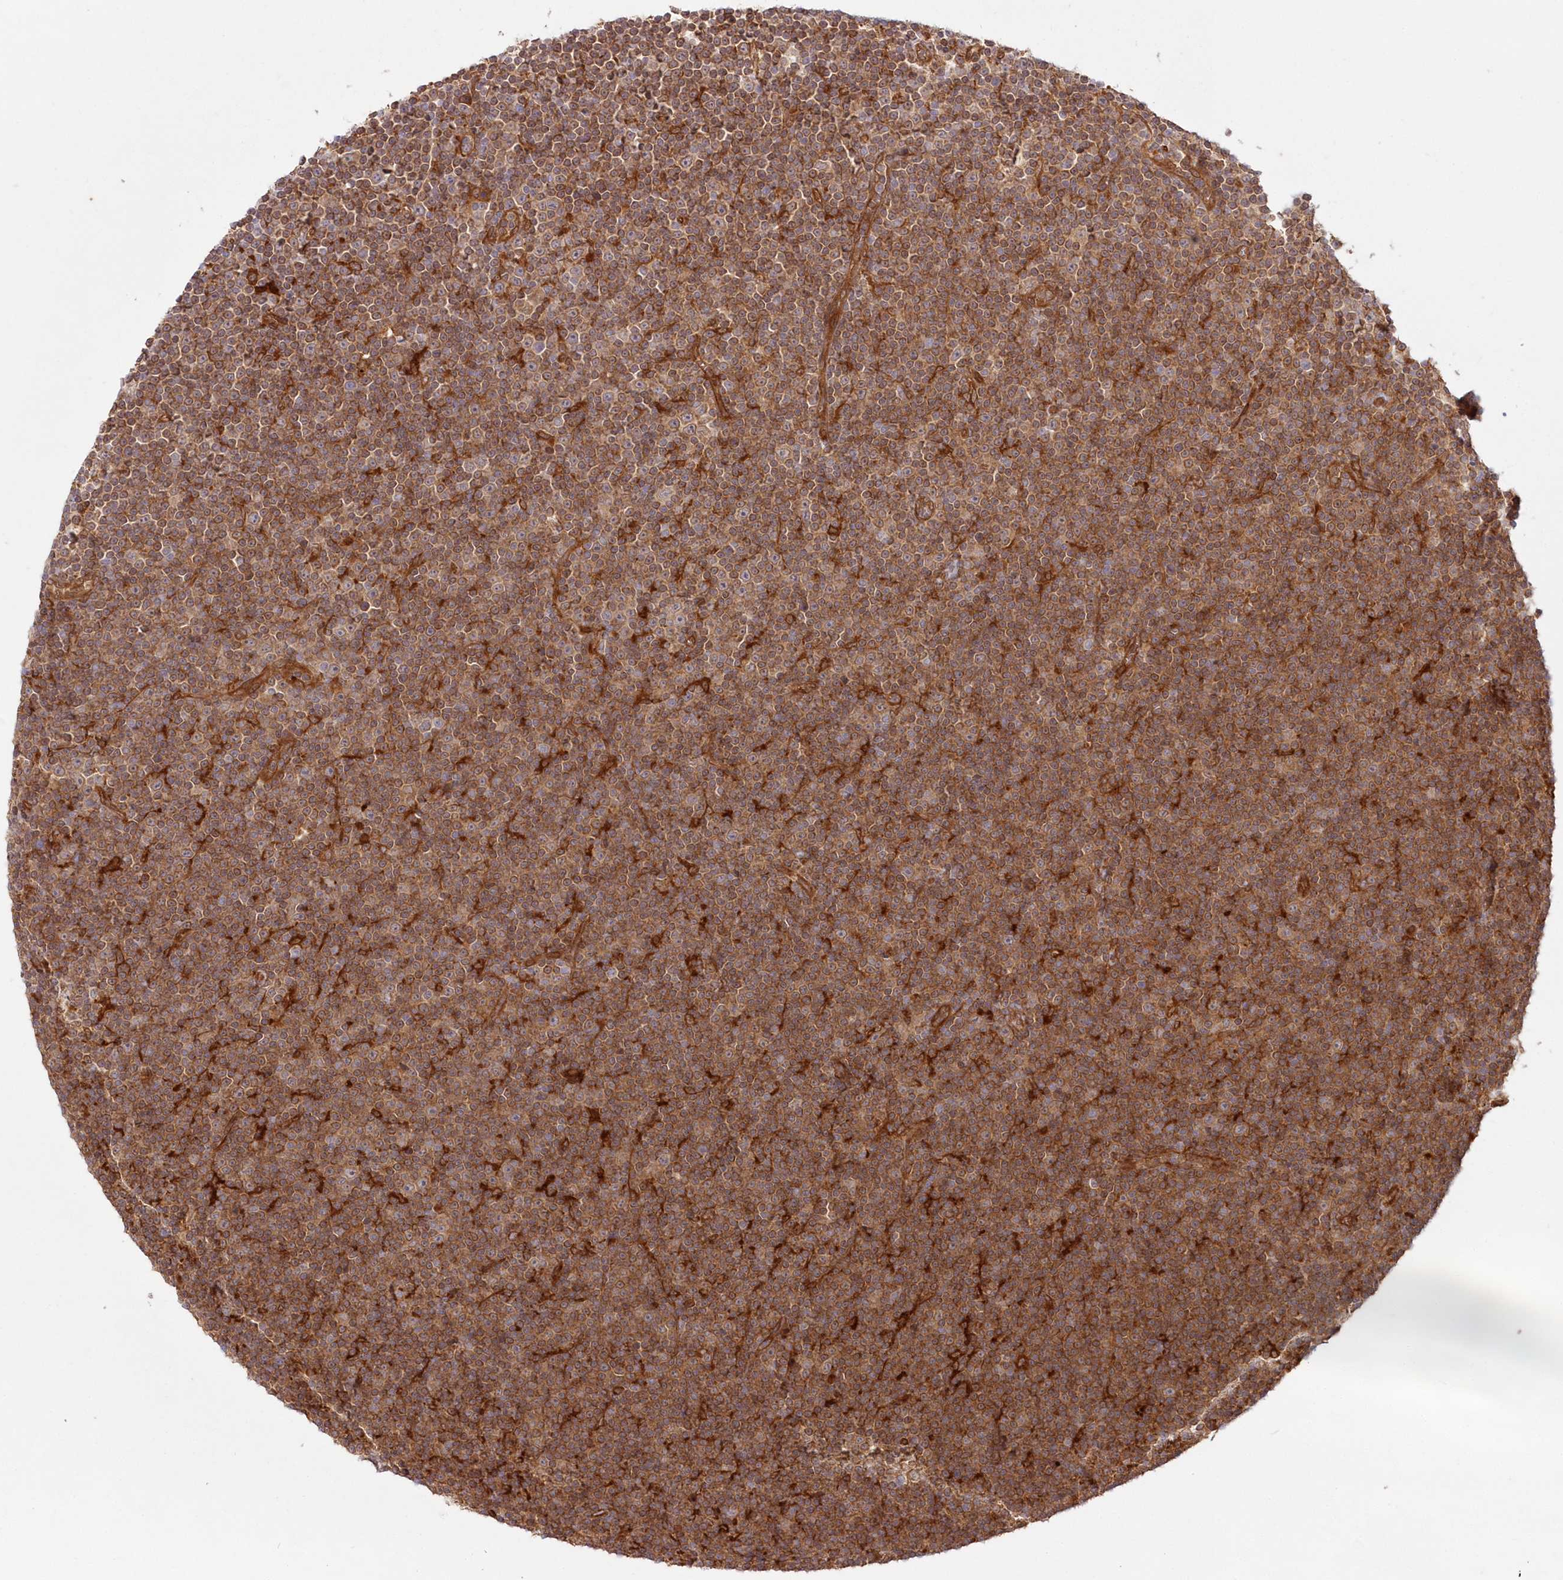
{"staining": {"intensity": "moderate", "quantity": ">75%", "location": "cytoplasmic/membranous"}, "tissue": "lymphoma", "cell_type": "Tumor cells", "image_type": "cancer", "snomed": [{"axis": "morphology", "description": "Malignant lymphoma, non-Hodgkin's type, Low grade"}, {"axis": "topography", "description": "Lymph node"}], "caption": "High-power microscopy captured an immunohistochemistry (IHC) histopathology image of malignant lymphoma, non-Hodgkin's type (low-grade), revealing moderate cytoplasmic/membranous positivity in approximately >75% of tumor cells.", "gene": "GBE1", "patient": {"sex": "female", "age": 67}}